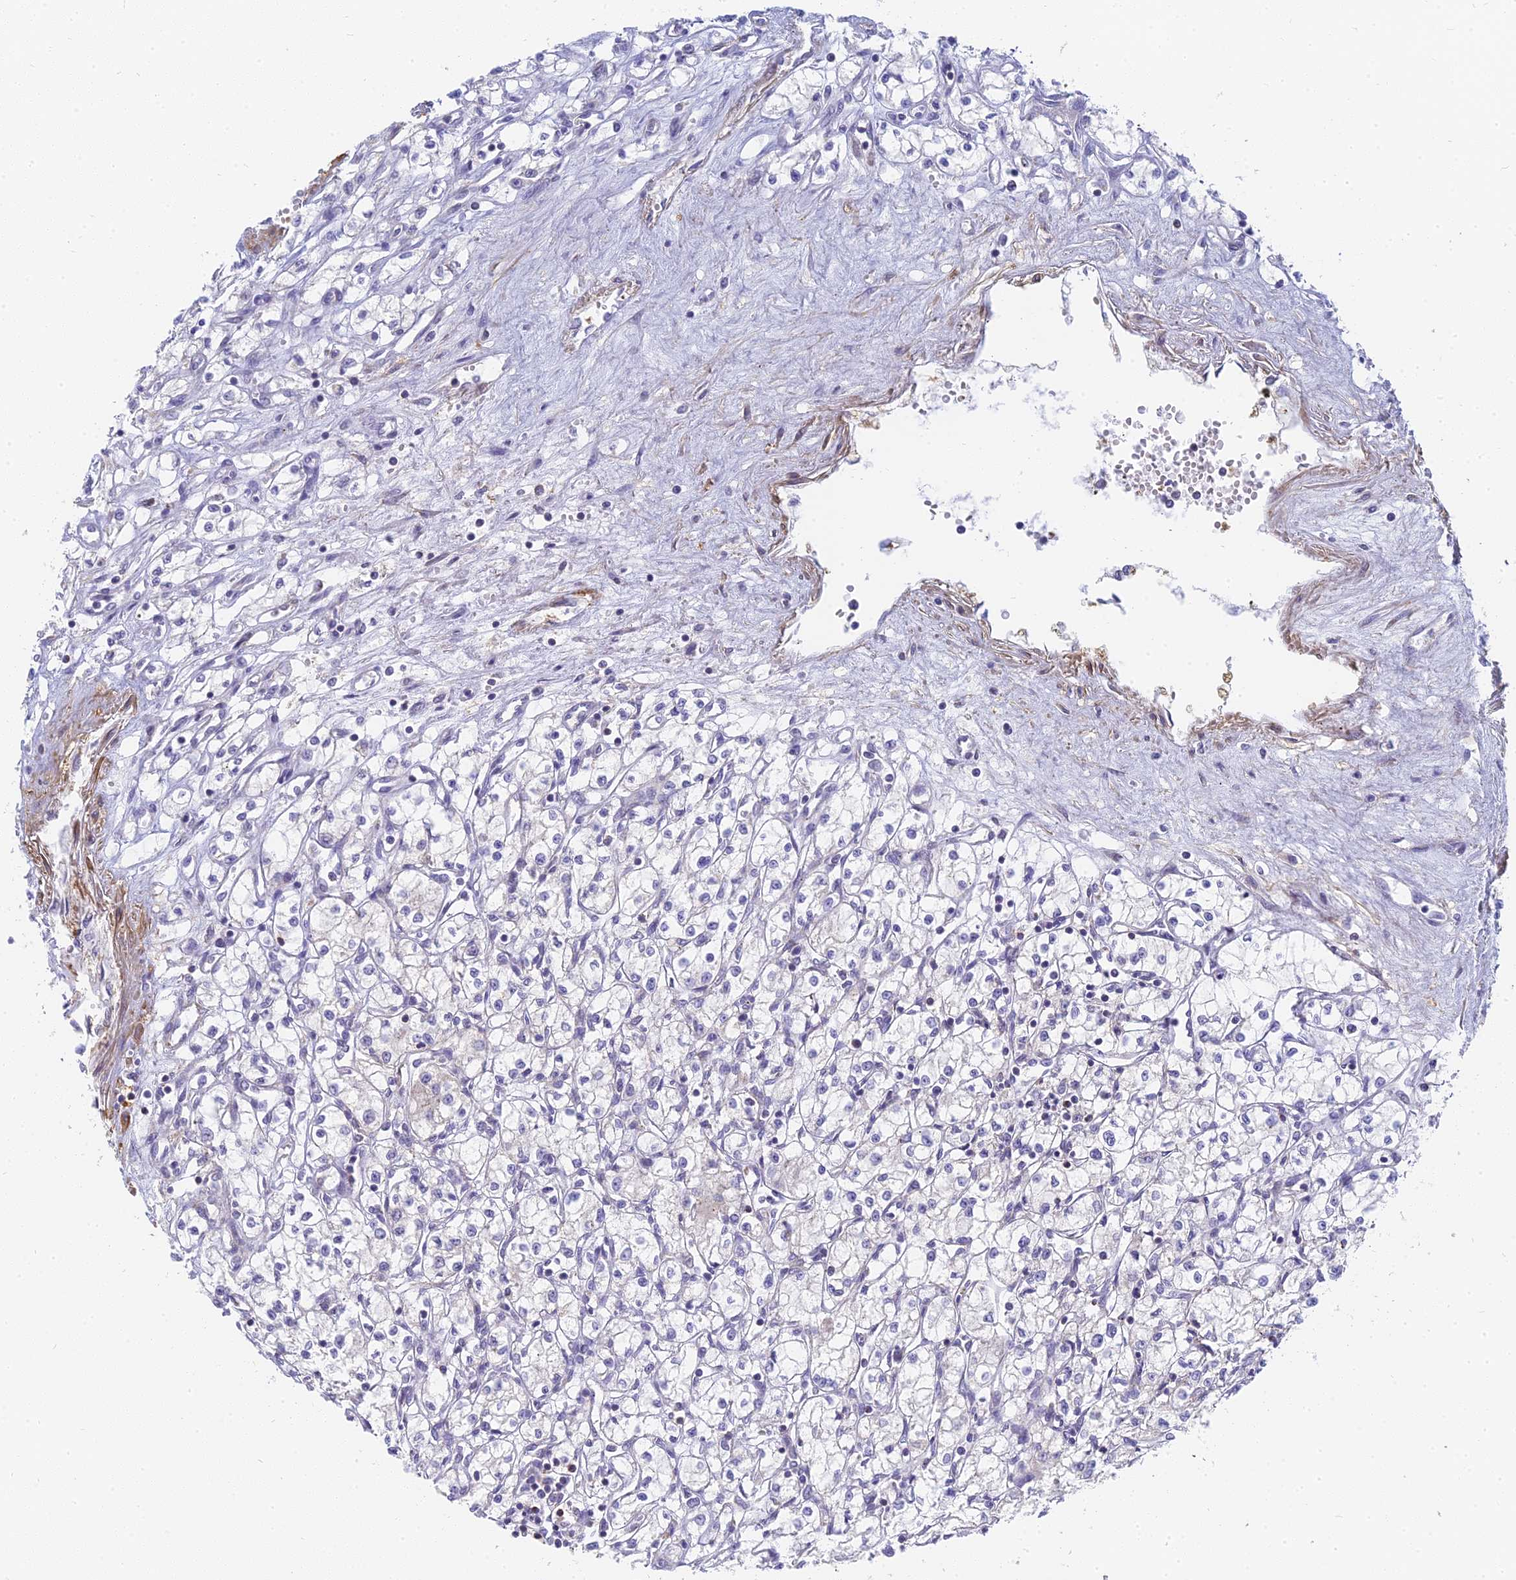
{"staining": {"intensity": "negative", "quantity": "none", "location": "none"}, "tissue": "renal cancer", "cell_type": "Tumor cells", "image_type": "cancer", "snomed": [{"axis": "morphology", "description": "Adenocarcinoma, NOS"}, {"axis": "topography", "description": "Kidney"}], "caption": "Immunohistochemistry of adenocarcinoma (renal) reveals no expression in tumor cells. (DAB immunohistochemistry (IHC), high magnification).", "gene": "MRPL15", "patient": {"sex": "male", "age": 59}}